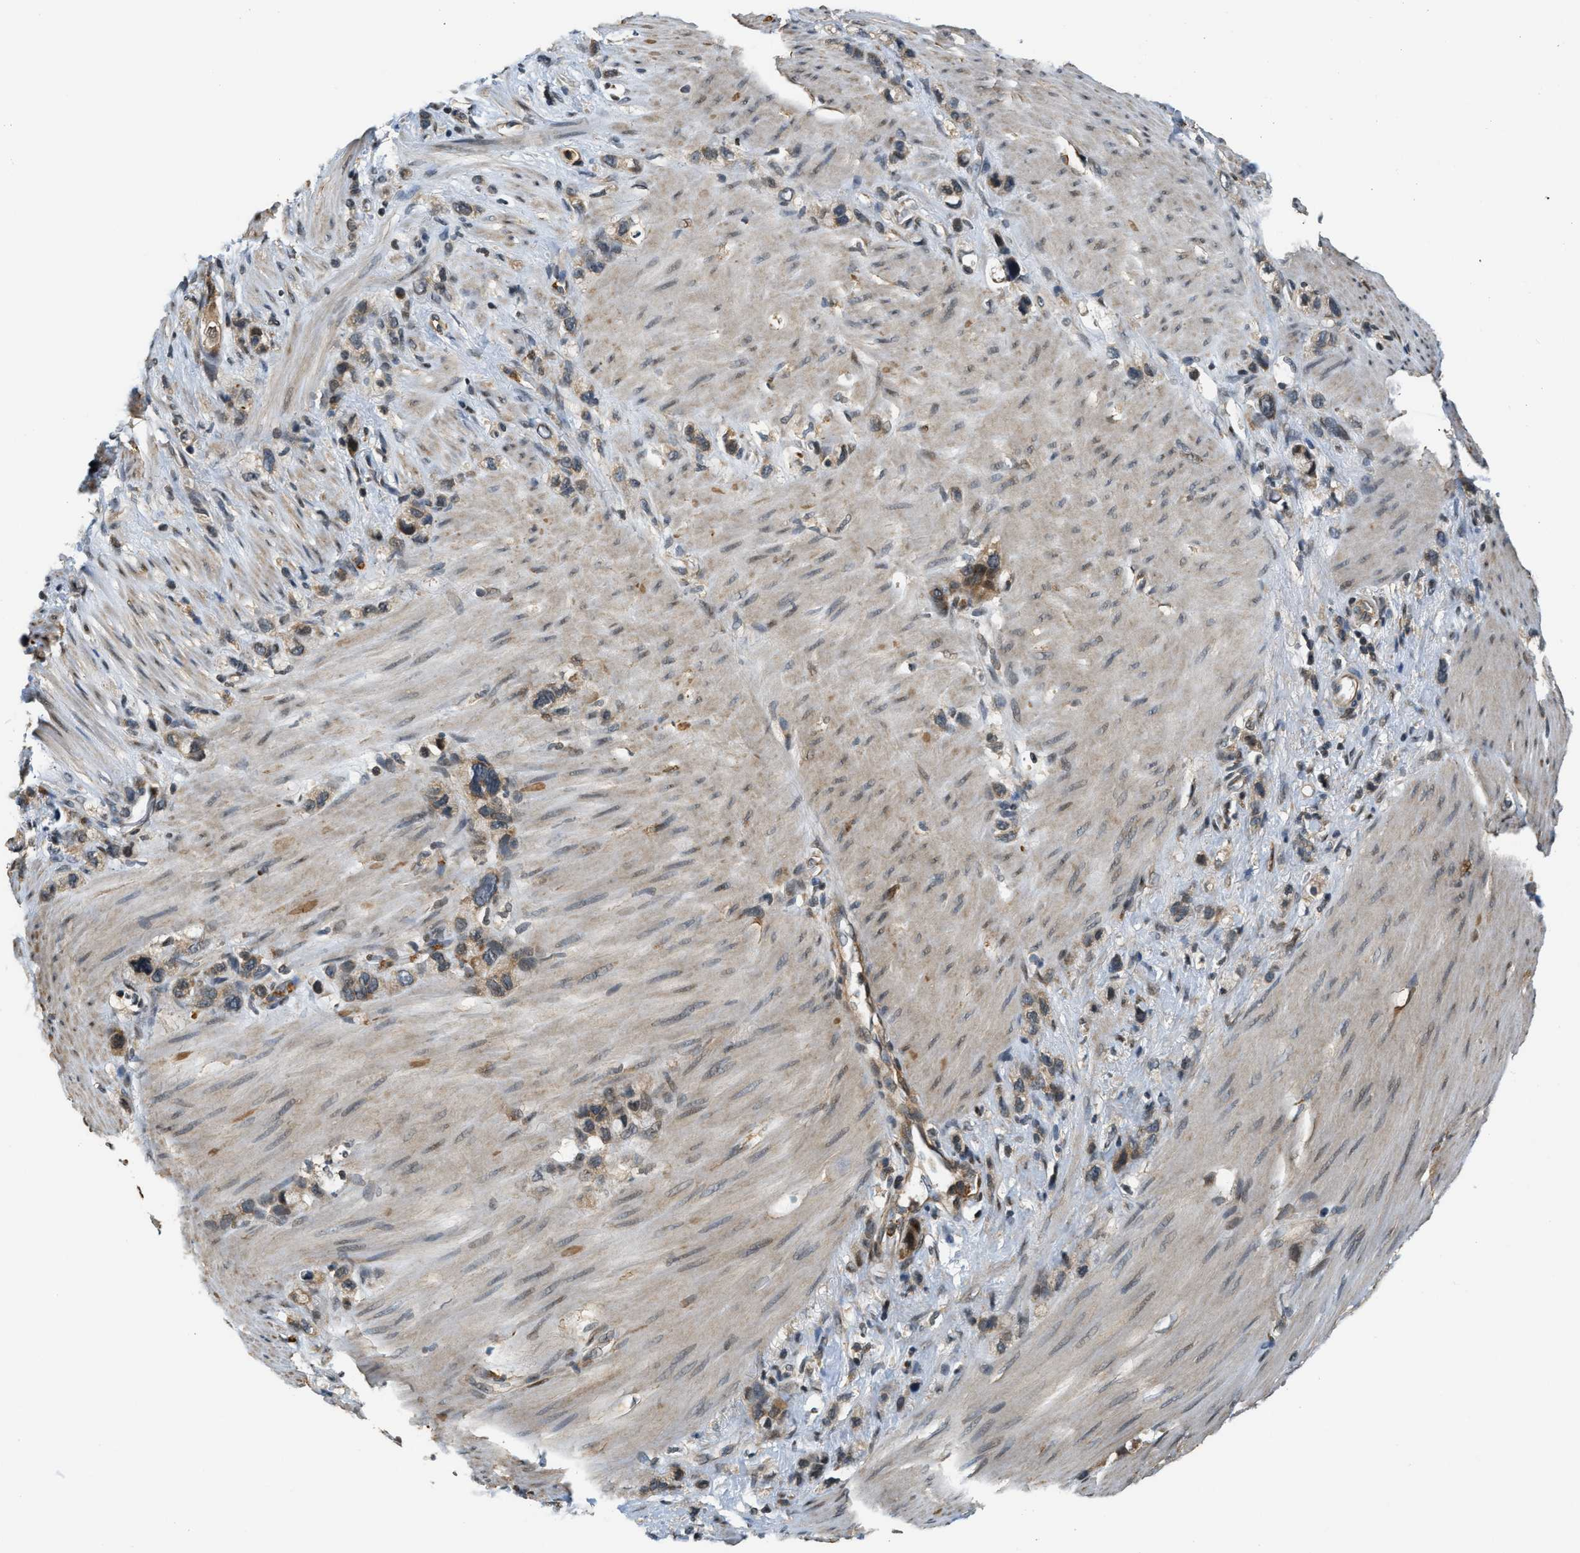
{"staining": {"intensity": "moderate", "quantity": ">75%", "location": "cytoplasmic/membranous"}, "tissue": "stomach cancer", "cell_type": "Tumor cells", "image_type": "cancer", "snomed": [{"axis": "morphology", "description": "Normal tissue, NOS"}, {"axis": "morphology", "description": "Adenocarcinoma, NOS"}, {"axis": "morphology", "description": "Adenocarcinoma, High grade"}, {"axis": "topography", "description": "Stomach, upper"}, {"axis": "topography", "description": "Stomach"}], "caption": "Immunohistochemistry (IHC) histopathology image of neoplastic tissue: human stomach cancer (adenocarcinoma) stained using IHC reveals medium levels of moderate protein expression localized specifically in the cytoplasmic/membranous of tumor cells, appearing as a cytoplasmic/membranous brown color.", "gene": "KMT2A", "patient": {"sex": "female", "age": 65}}